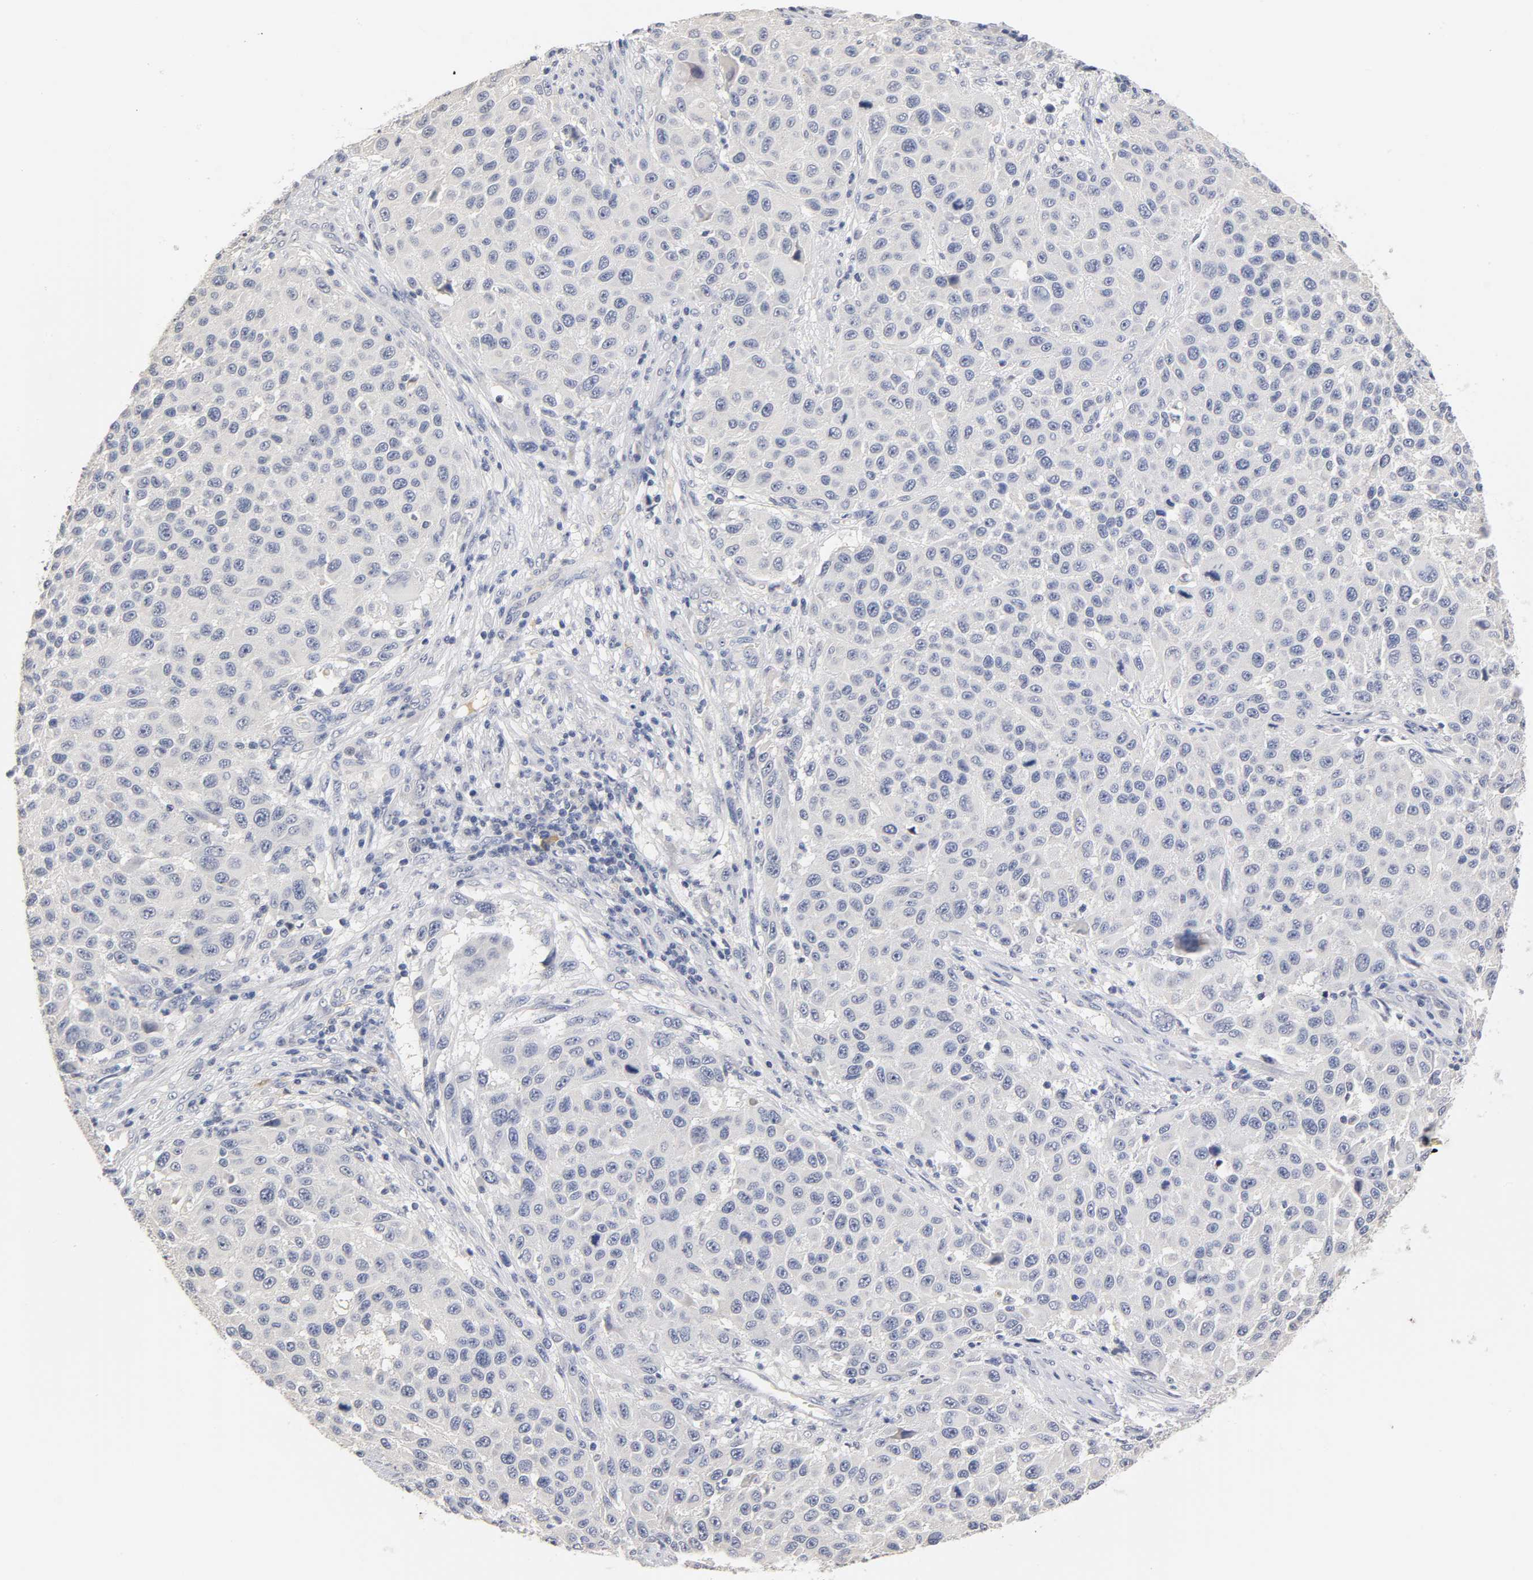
{"staining": {"intensity": "negative", "quantity": "none", "location": "none"}, "tissue": "melanoma", "cell_type": "Tumor cells", "image_type": "cancer", "snomed": [{"axis": "morphology", "description": "Malignant melanoma, Metastatic site"}, {"axis": "topography", "description": "Lymph node"}], "caption": "Immunohistochemical staining of human melanoma demonstrates no significant expression in tumor cells. (DAB immunohistochemistry visualized using brightfield microscopy, high magnification).", "gene": "OVOL1", "patient": {"sex": "male", "age": 61}}